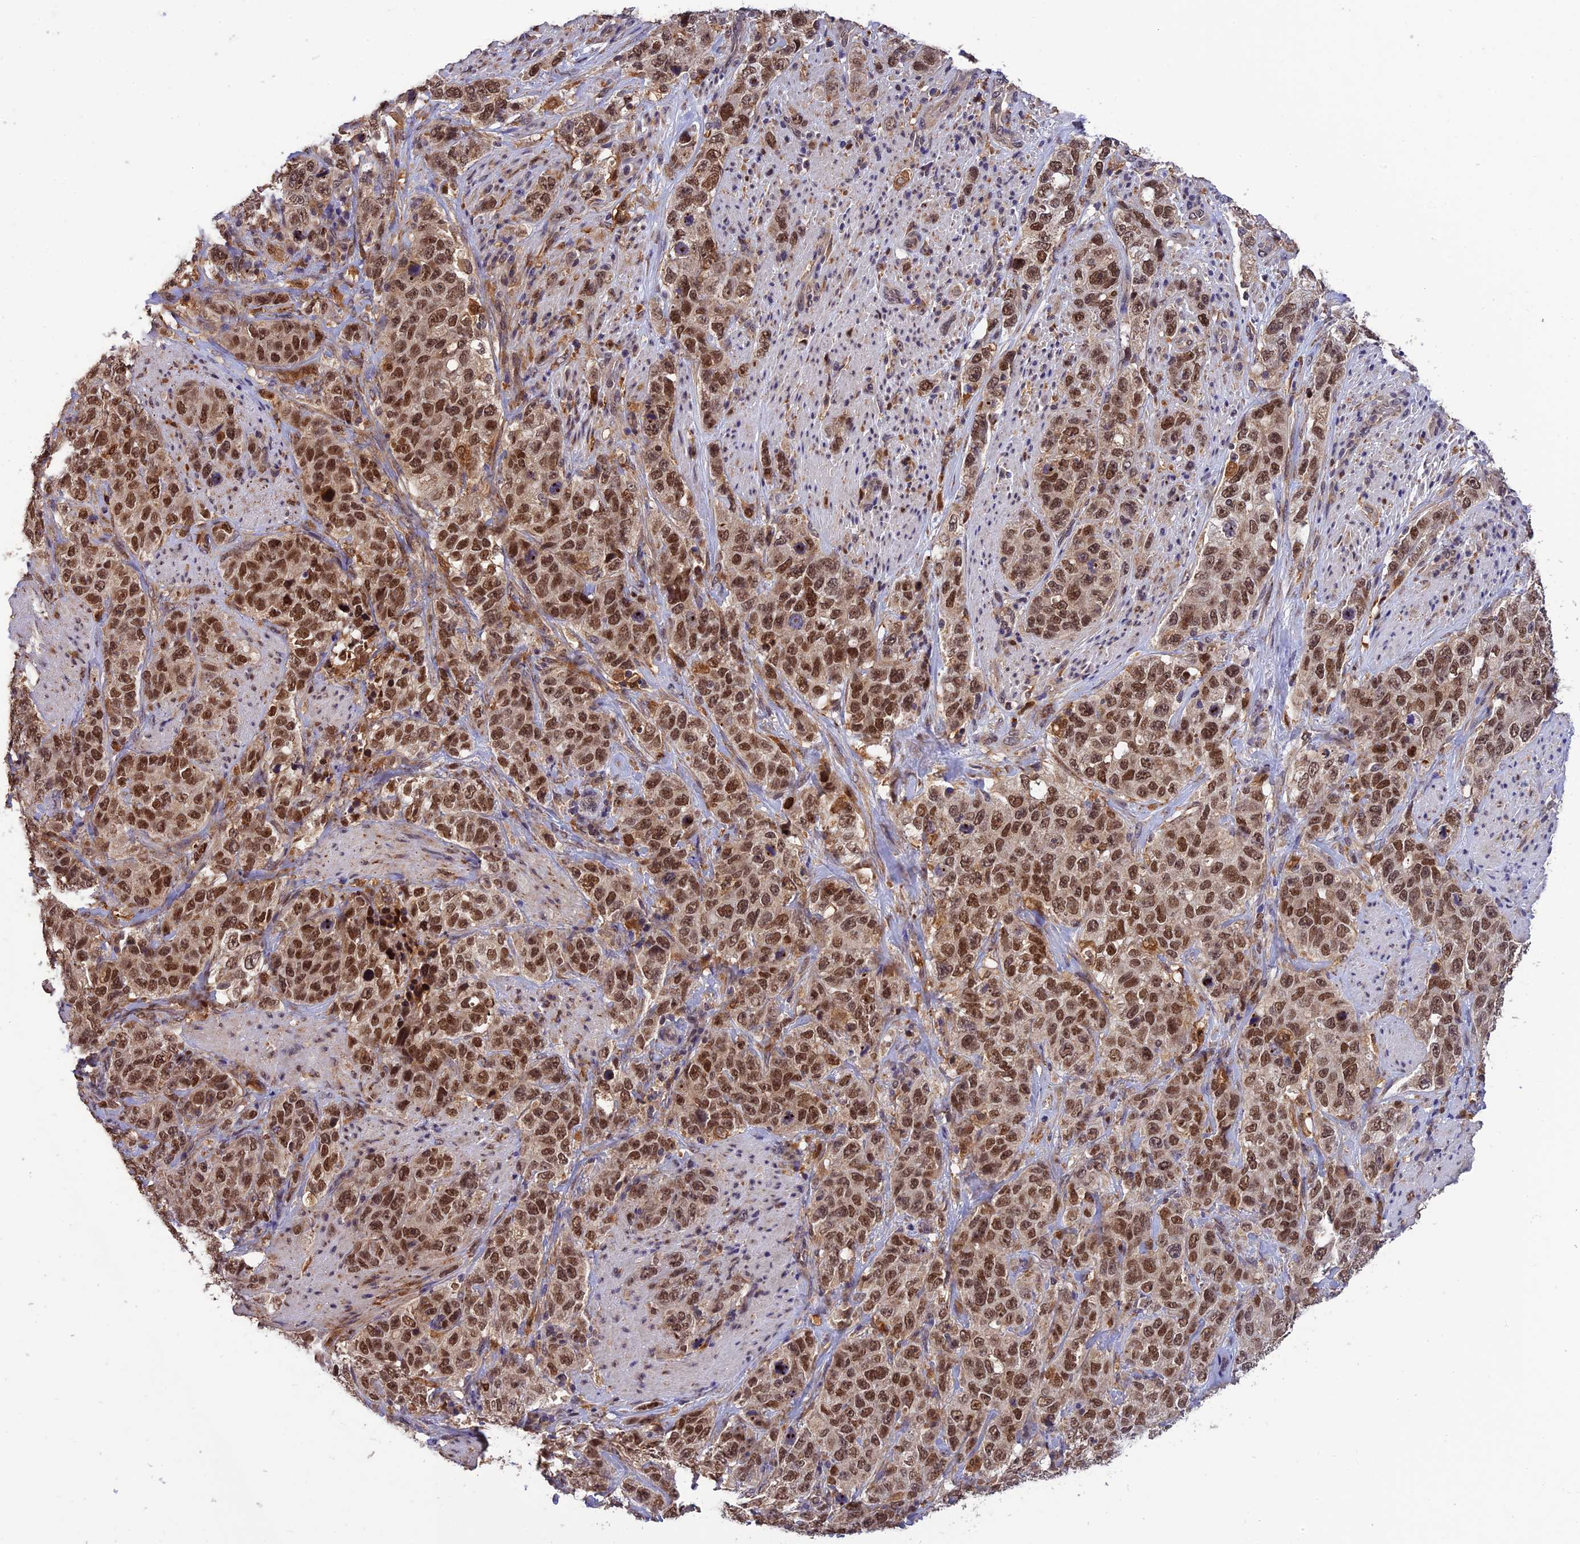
{"staining": {"intensity": "moderate", "quantity": ">75%", "location": "nuclear"}, "tissue": "stomach cancer", "cell_type": "Tumor cells", "image_type": "cancer", "snomed": [{"axis": "morphology", "description": "Adenocarcinoma, NOS"}, {"axis": "topography", "description": "Stomach"}], "caption": "Stomach adenocarcinoma tissue reveals moderate nuclear staining in approximately >75% of tumor cells, visualized by immunohistochemistry.", "gene": "MNS1", "patient": {"sex": "male", "age": 48}}